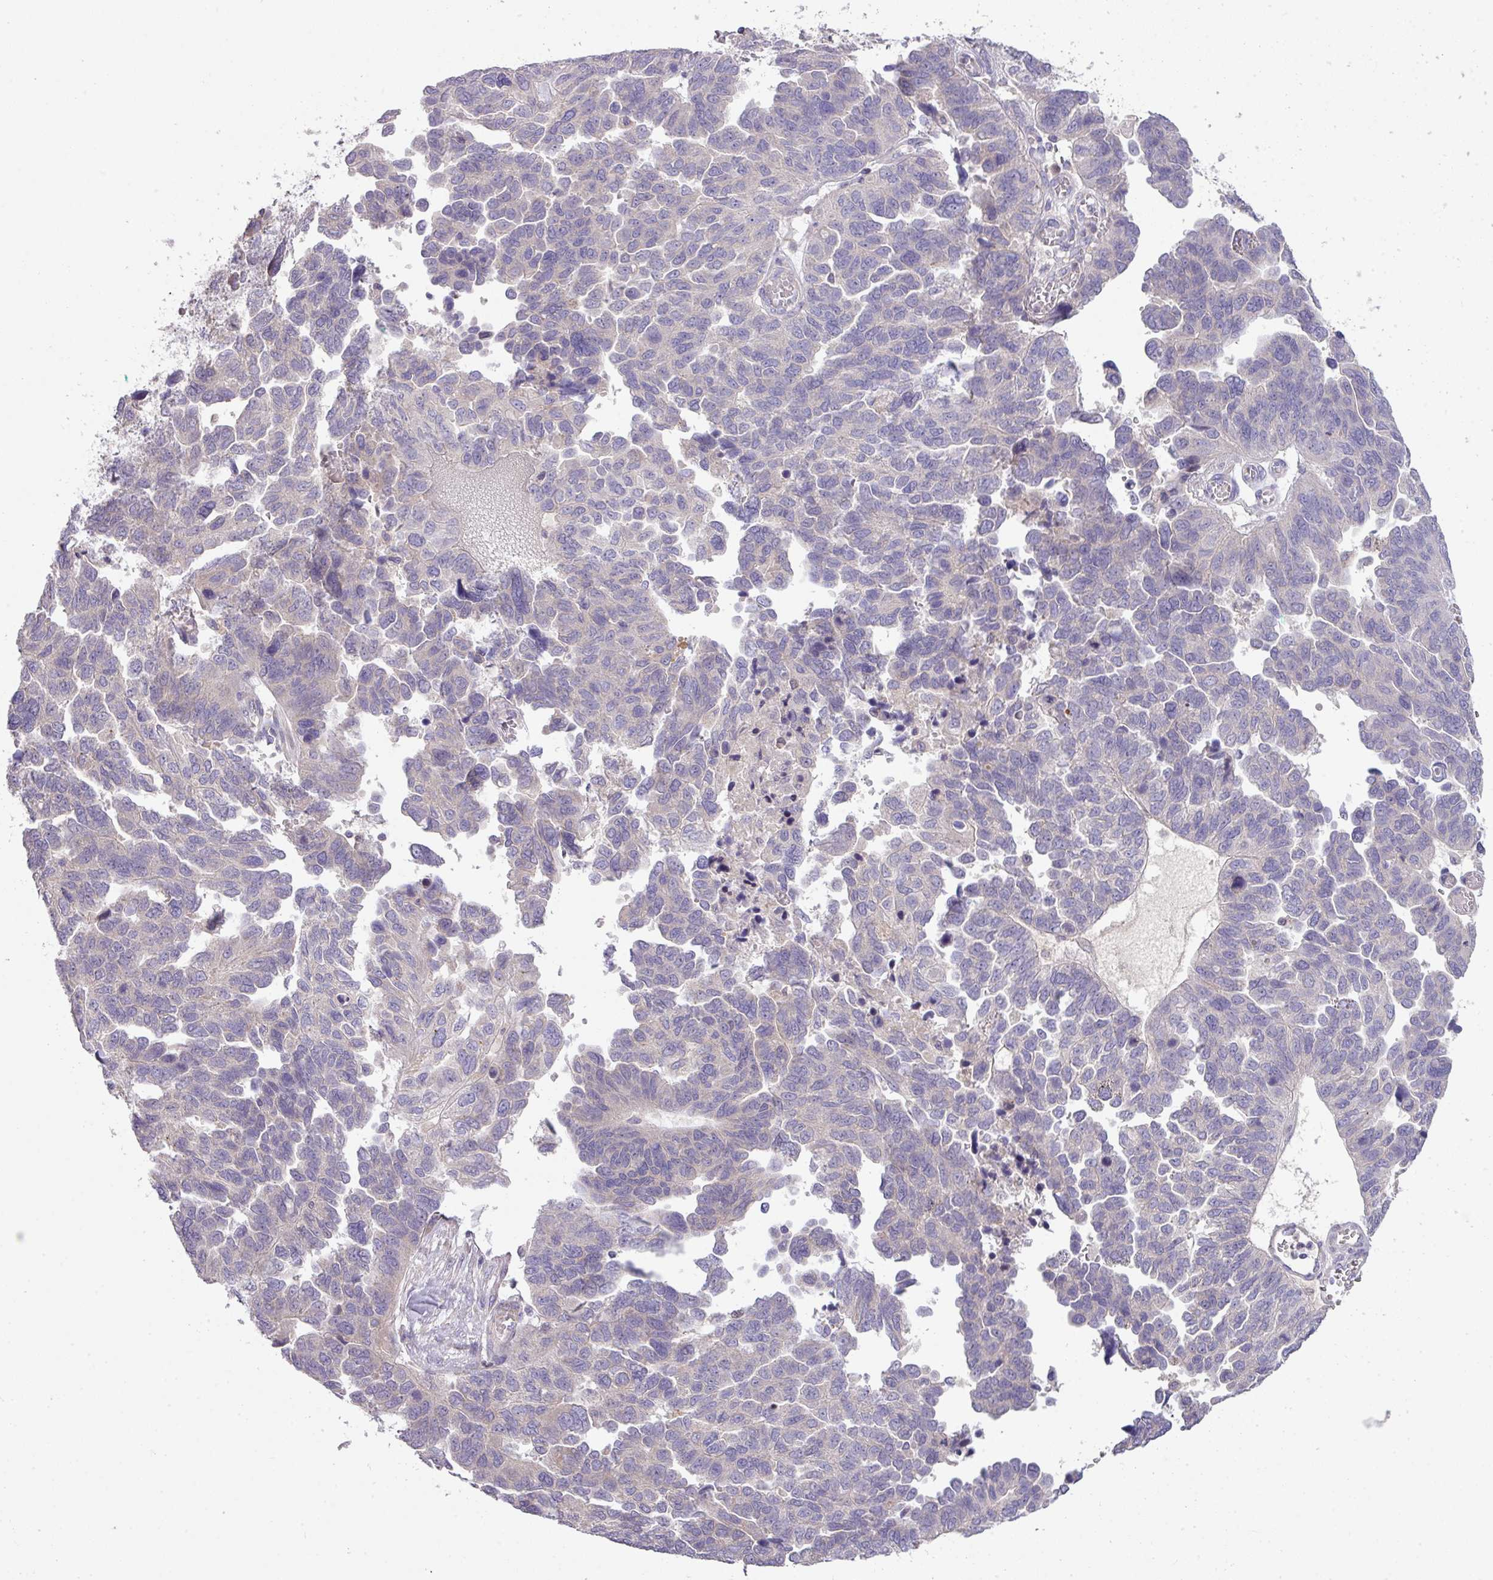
{"staining": {"intensity": "negative", "quantity": "none", "location": "none"}, "tissue": "ovarian cancer", "cell_type": "Tumor cells", "image_type": "cancer", "snomed": [{"axis": "morphology", "description": "Cystadenocarcinoma, serous, NOS"}, {"axis": "topography", "description": "Ovary"}], "caption": "Immunohistochemistry image of neoplastic tissue: serous cystadenocarcinoma (ovarian) stained with DAB exhibits no significant protein staining in tumor cells.", "gene": "ZNF394", "patient": {"sex": "female", "age": 64}}